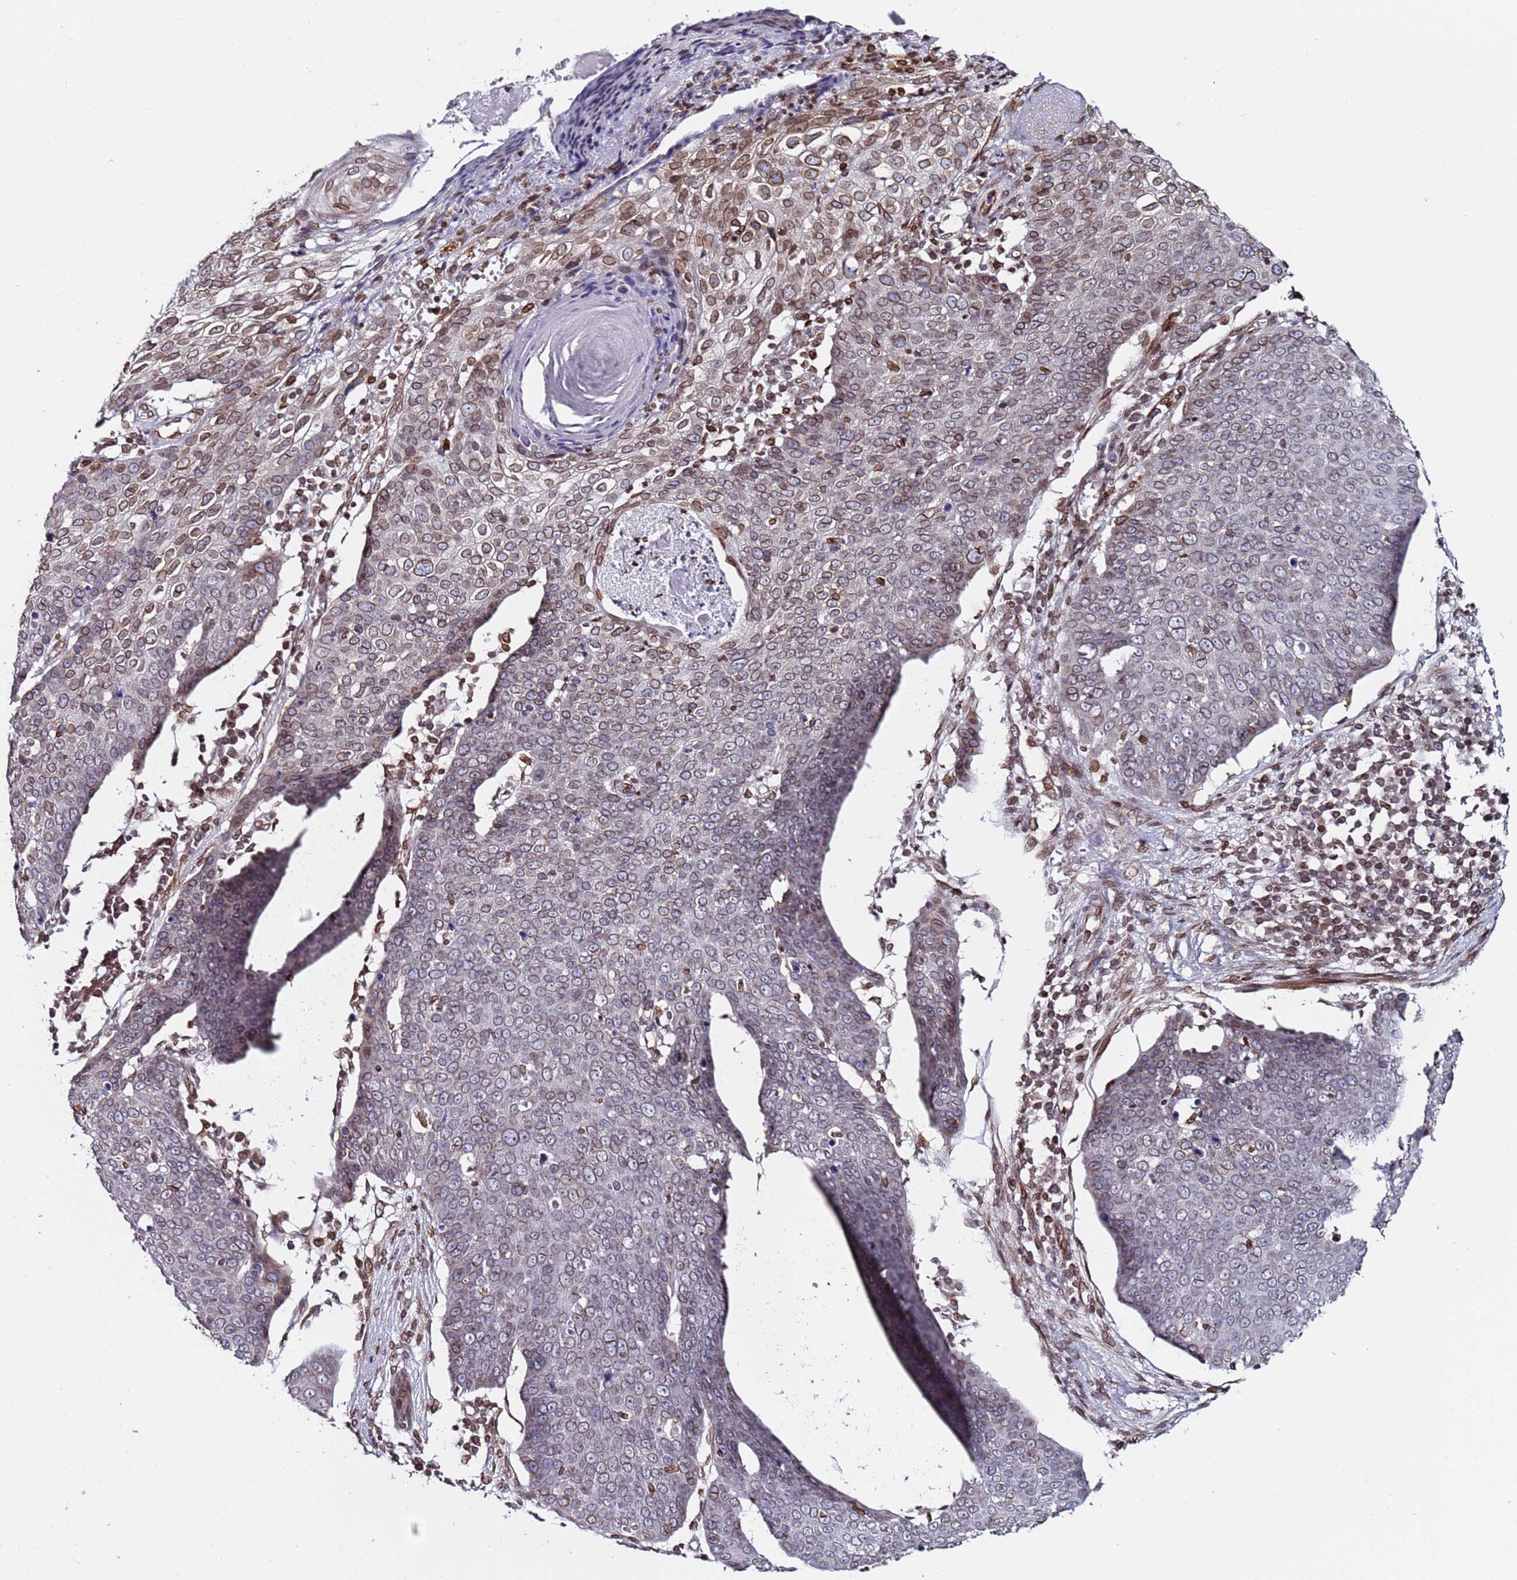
{"staining": {"intensity": "moderate", "quantity": "<25%", "location": "cytoplasmic/membranous,nuclear"}, "tissue": "skin cancer", "cell_type": "Tumor cells", "image_type": "cancer", "snomed": [{"axis": "morphology", "description": "Squamous cell carcinoma, NOS"}, {"axis": "topography", "description": "Skin"}], "caption": "Protein staining of squamous cell carcinoma (skin) tissue reveals moderate cytoplasmic/membranous and nuclear expression in approximately <25% of tumor cells. (DAB (3,3'-diaminobenzidine) = brown stain, brightfield microscopy at high magnification).", "gene": "TOR1AIP1", "patient": {"sex": "male", "age": 71}}